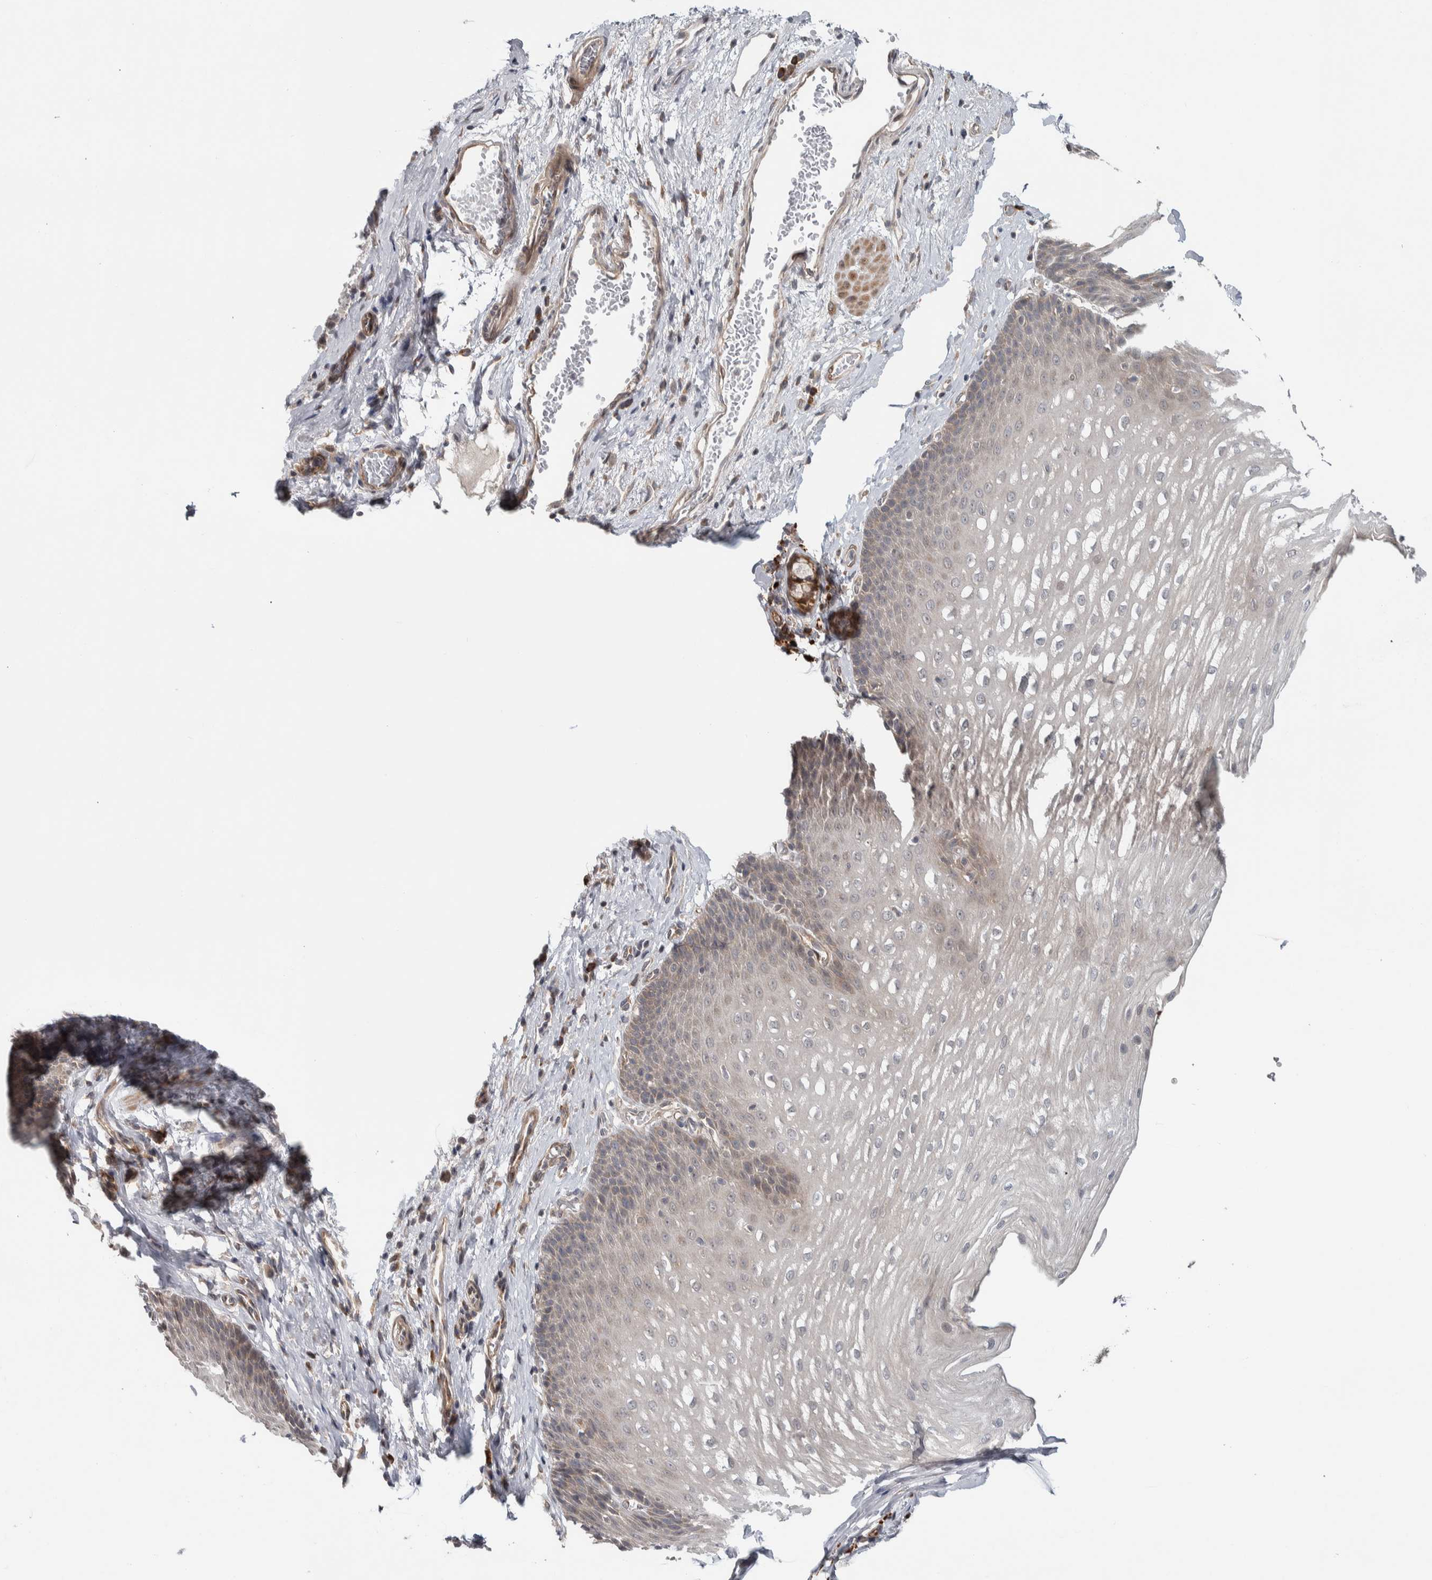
{"staining": {"intensity": "weak", "quantity": "25%-75%", "location": "cytoplasmic/membranous"}, "tissue": "esophagus", "cell_type": "Squamous epithelial cells", "image_type": "normal", "snomed": [{"axis": "morphology", "description": "Normal tissue, NOS"}, {"axis": "topography", "description": "Esophagus"}], "caption": "High-magnification brightfield microscopy of benign esophagus stained with DAB (brown) and counterstained with hematoxylin (blue). squamous epithelial cells exhibit weak cytoplasmic/membranous staining is present in about25%-75% of cells. (Stains: DAB in brown, nuclei in blue, Microscopy: brightfield microscopy at high magnification).", "gene": "TBC1D31", "patient": {"sex": "male", "age": 48}}